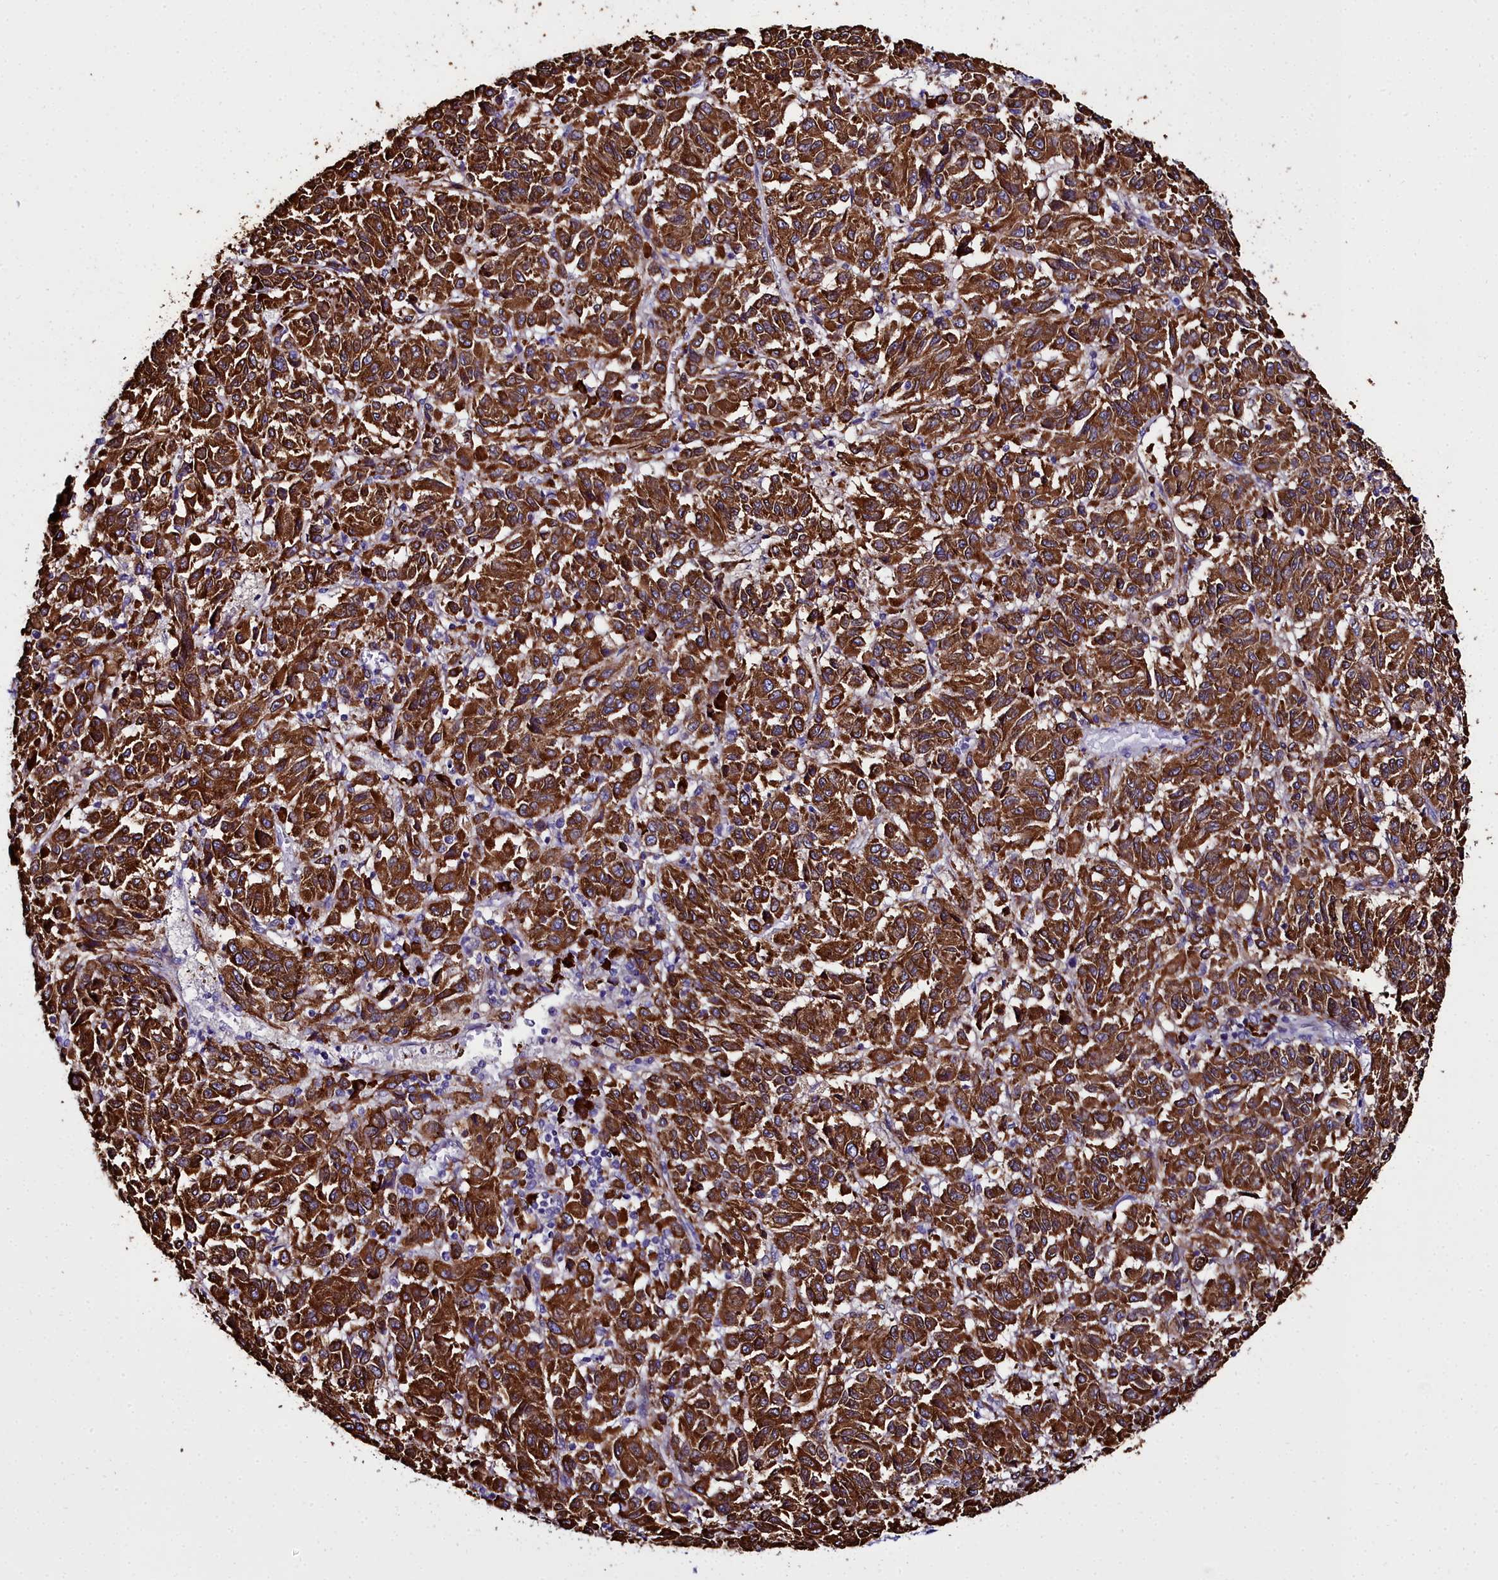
{"staining": {"intensity": "strong", "quantity": ">75%", "location": "cytoplasmic/membranous"}, "tissue": "melanoma", "cell_type": "Tumor cells", "image_type": "cancer", "snomed": [{"axis": "morphology", "description": "Malignant melanoma, Metastatic site"}, {"axis": "topography", "description": "Lung"}], "caption": "Human melanoma stained with a protein marker reveals strong staining in tumor cells.", "gene": "TXNDC5", "patient": {"sex": "male", "age": 64}}